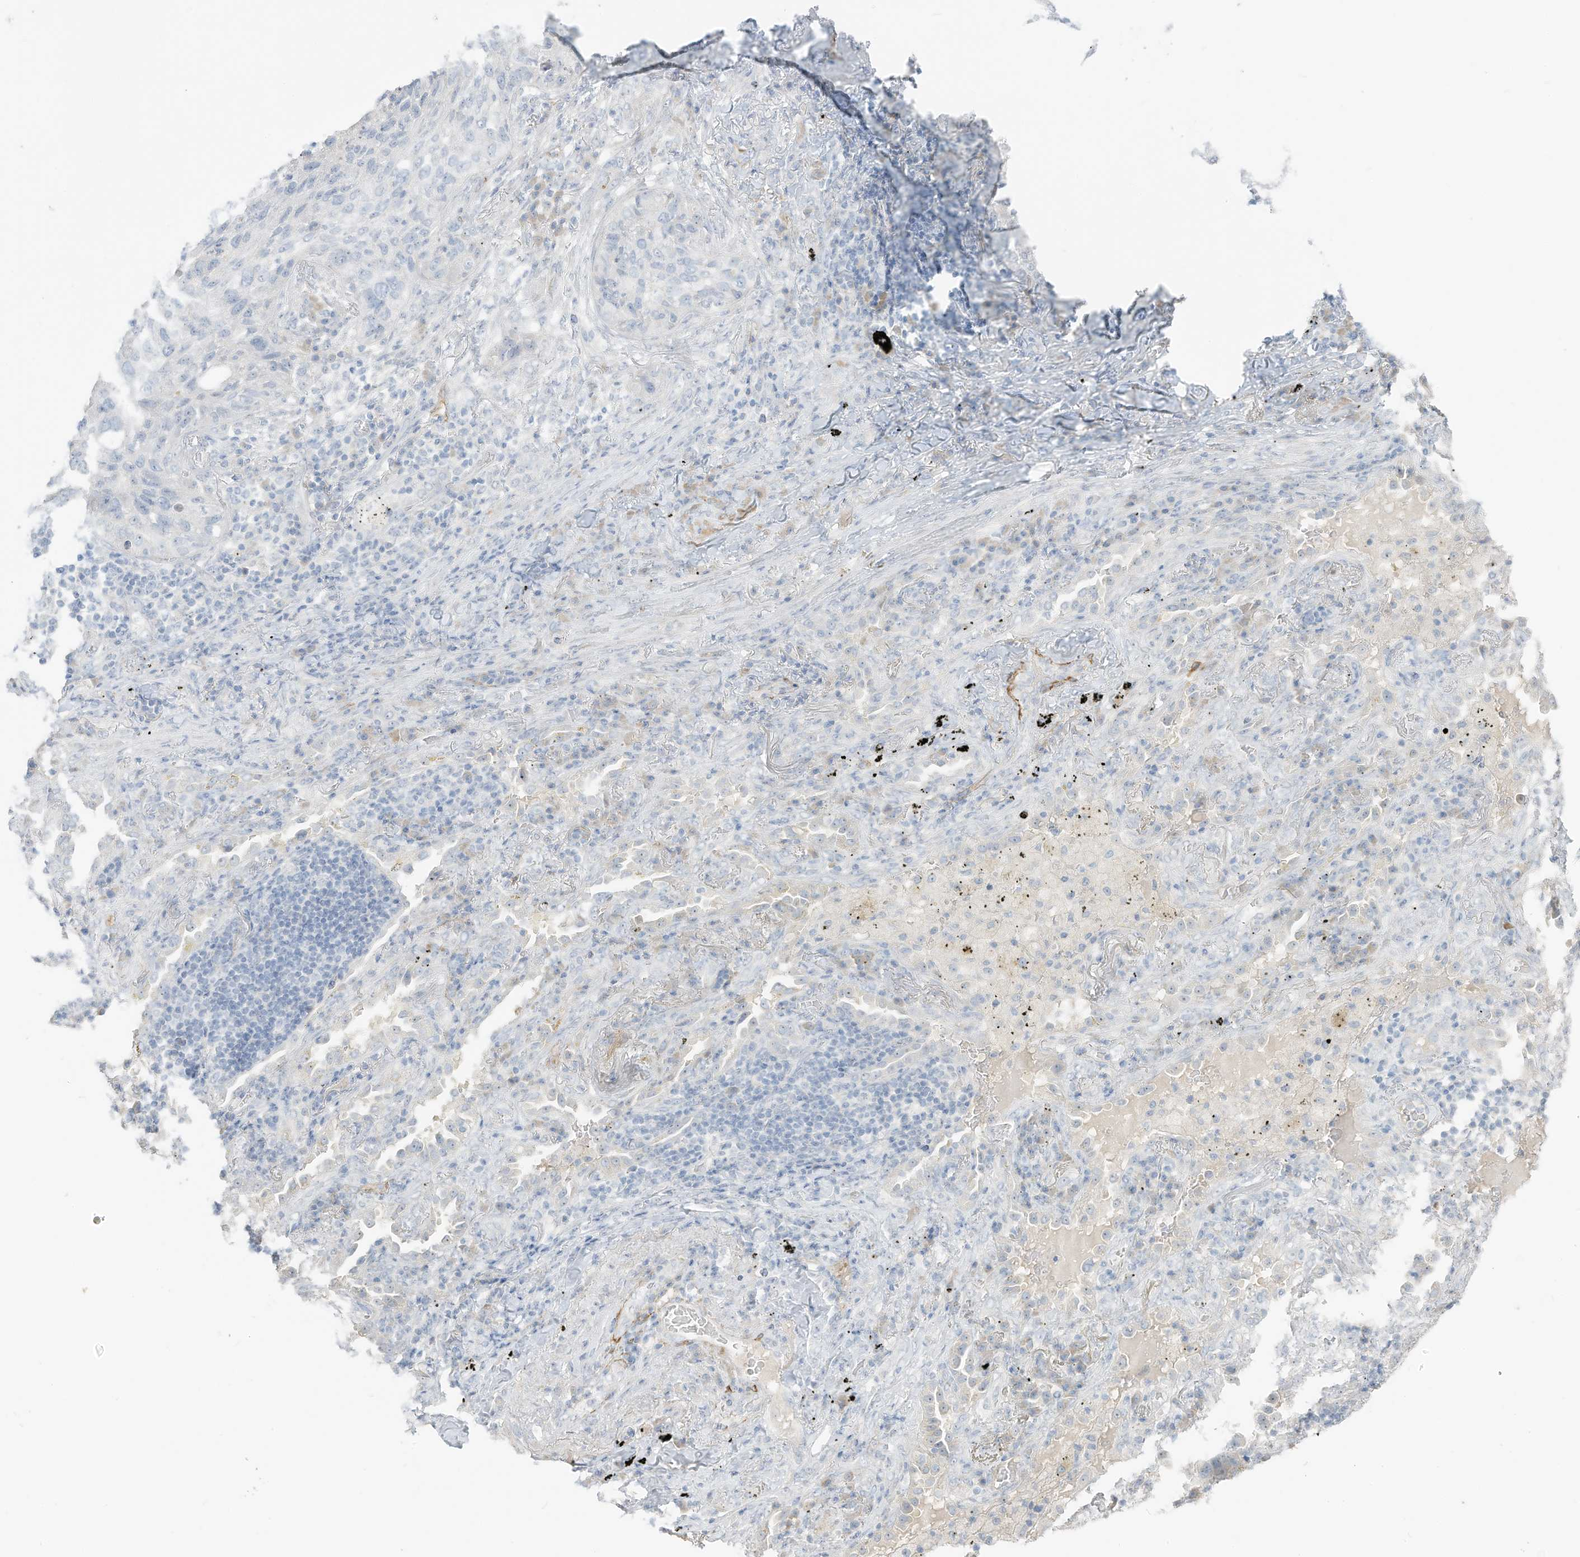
{"staining": {"intensity": "negative", "quantity": "none", "location": "none"}, "tissue": "lung cancer", "cell_type": "Tumor cells", "image_type": "cancer", "snomed": [{"axis": "morphology", "description": "Squamous cell carcinoma, NOS"}, {"axis": "topography", "description": "Lung"}], "caption": "Immunohistochemistry (IHC) of squamous cell carcinoma (lung) reveals no positivity in tumor cells.", "gene": "C11orf87", "patient": {"sex": "female", "age": 63}}